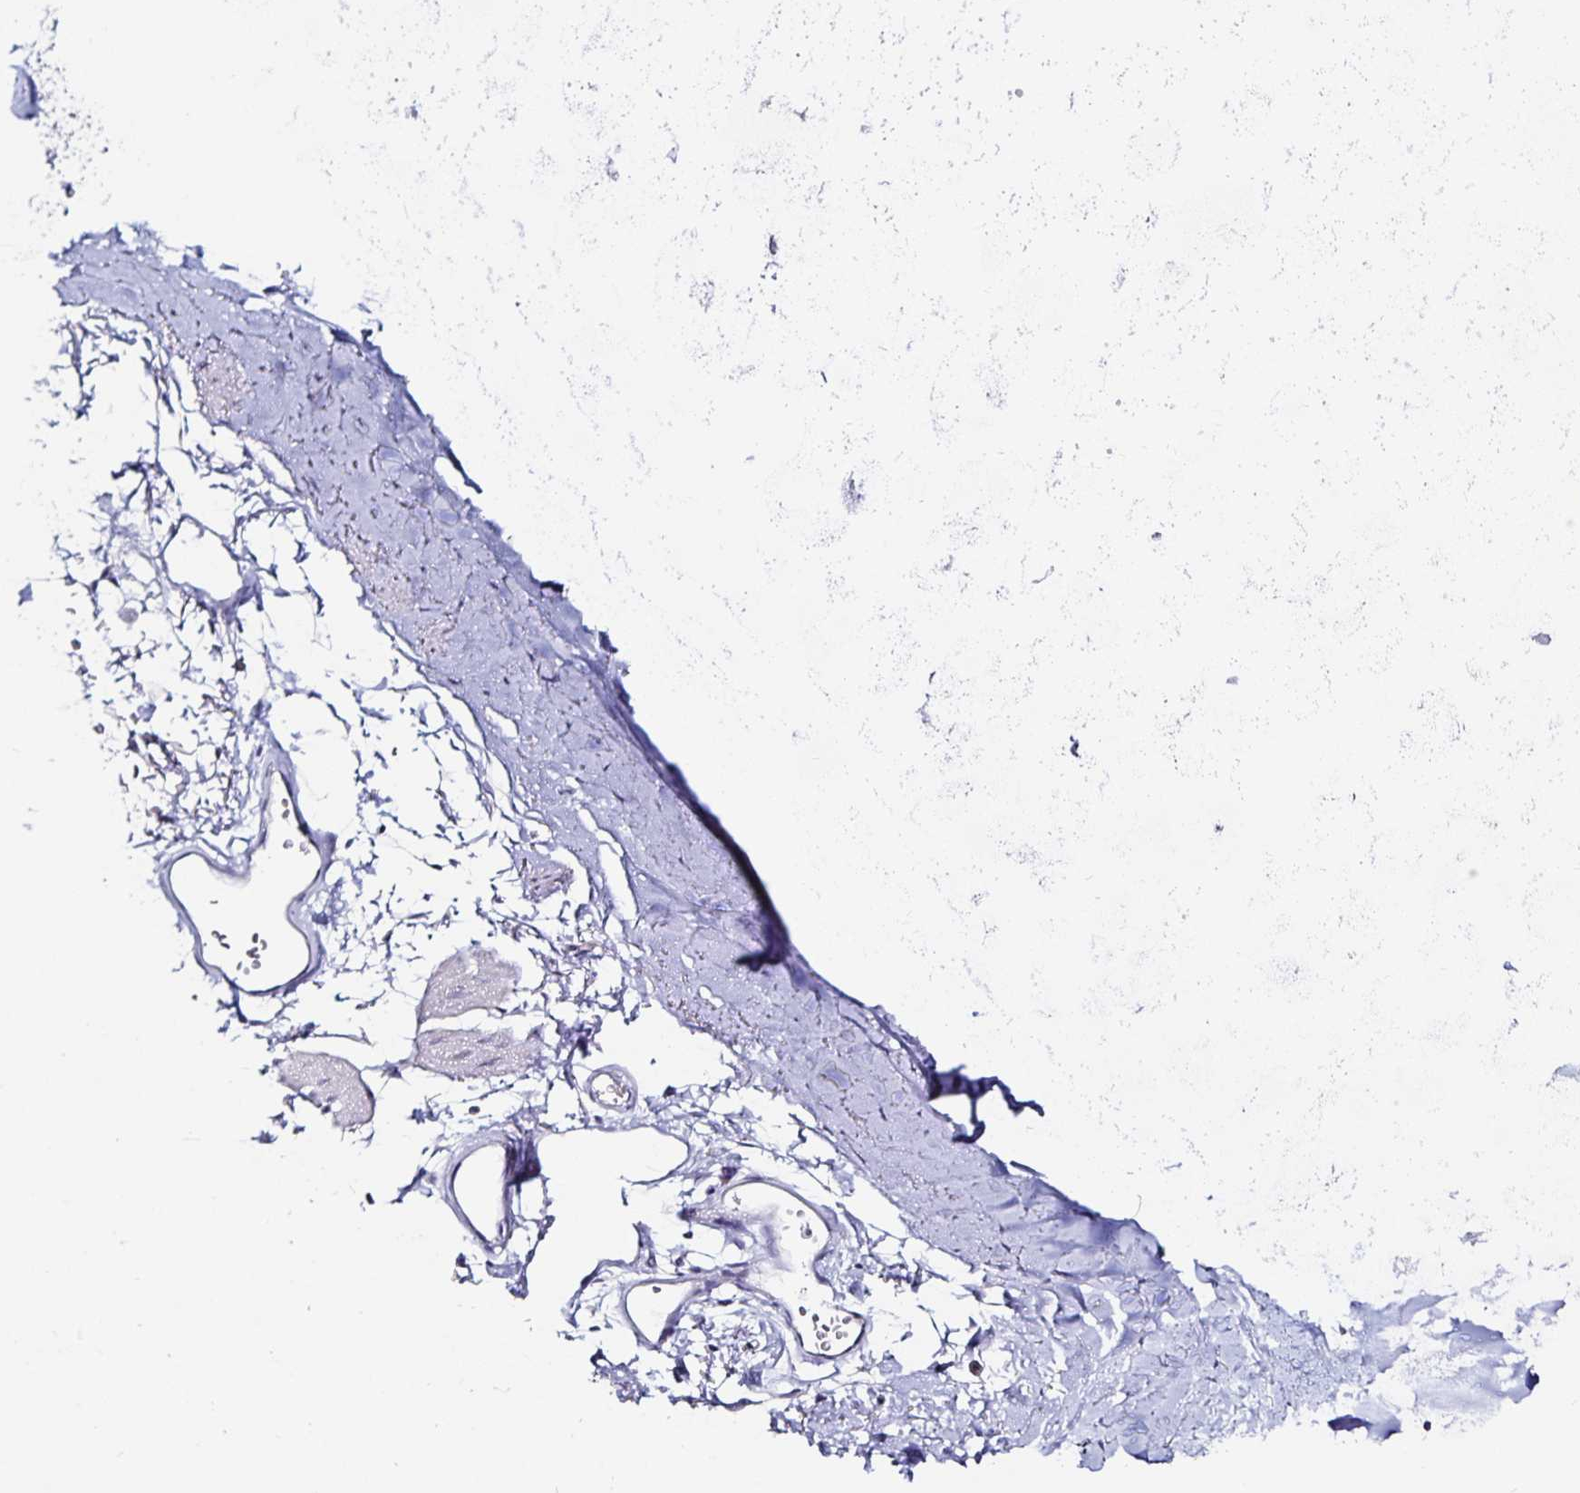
{"staining": {"intensity": "negative", "quantity": "none", "location": "none"}, "tissue": "adipose tissue", "cell_type": "Adipocytes", "image_type": "normal", "snomed": [{"axis": "morphology", "description": "Normal tissue, NOS"}, {"axis": "topography", "description": "Cartilage tissue"}, {"axis": "topography", "description": "Bronchus"}], "caption": "High magnification brightfield microscopy of benign adipose tissue stained with DAB (3,3'-diaminobenzidine) (brown) and counterstained with hematoxylin (blue): adipocytes show no significant expression.", "gene": "ANLN", "patient": {"sex": "female", "age": 79}}